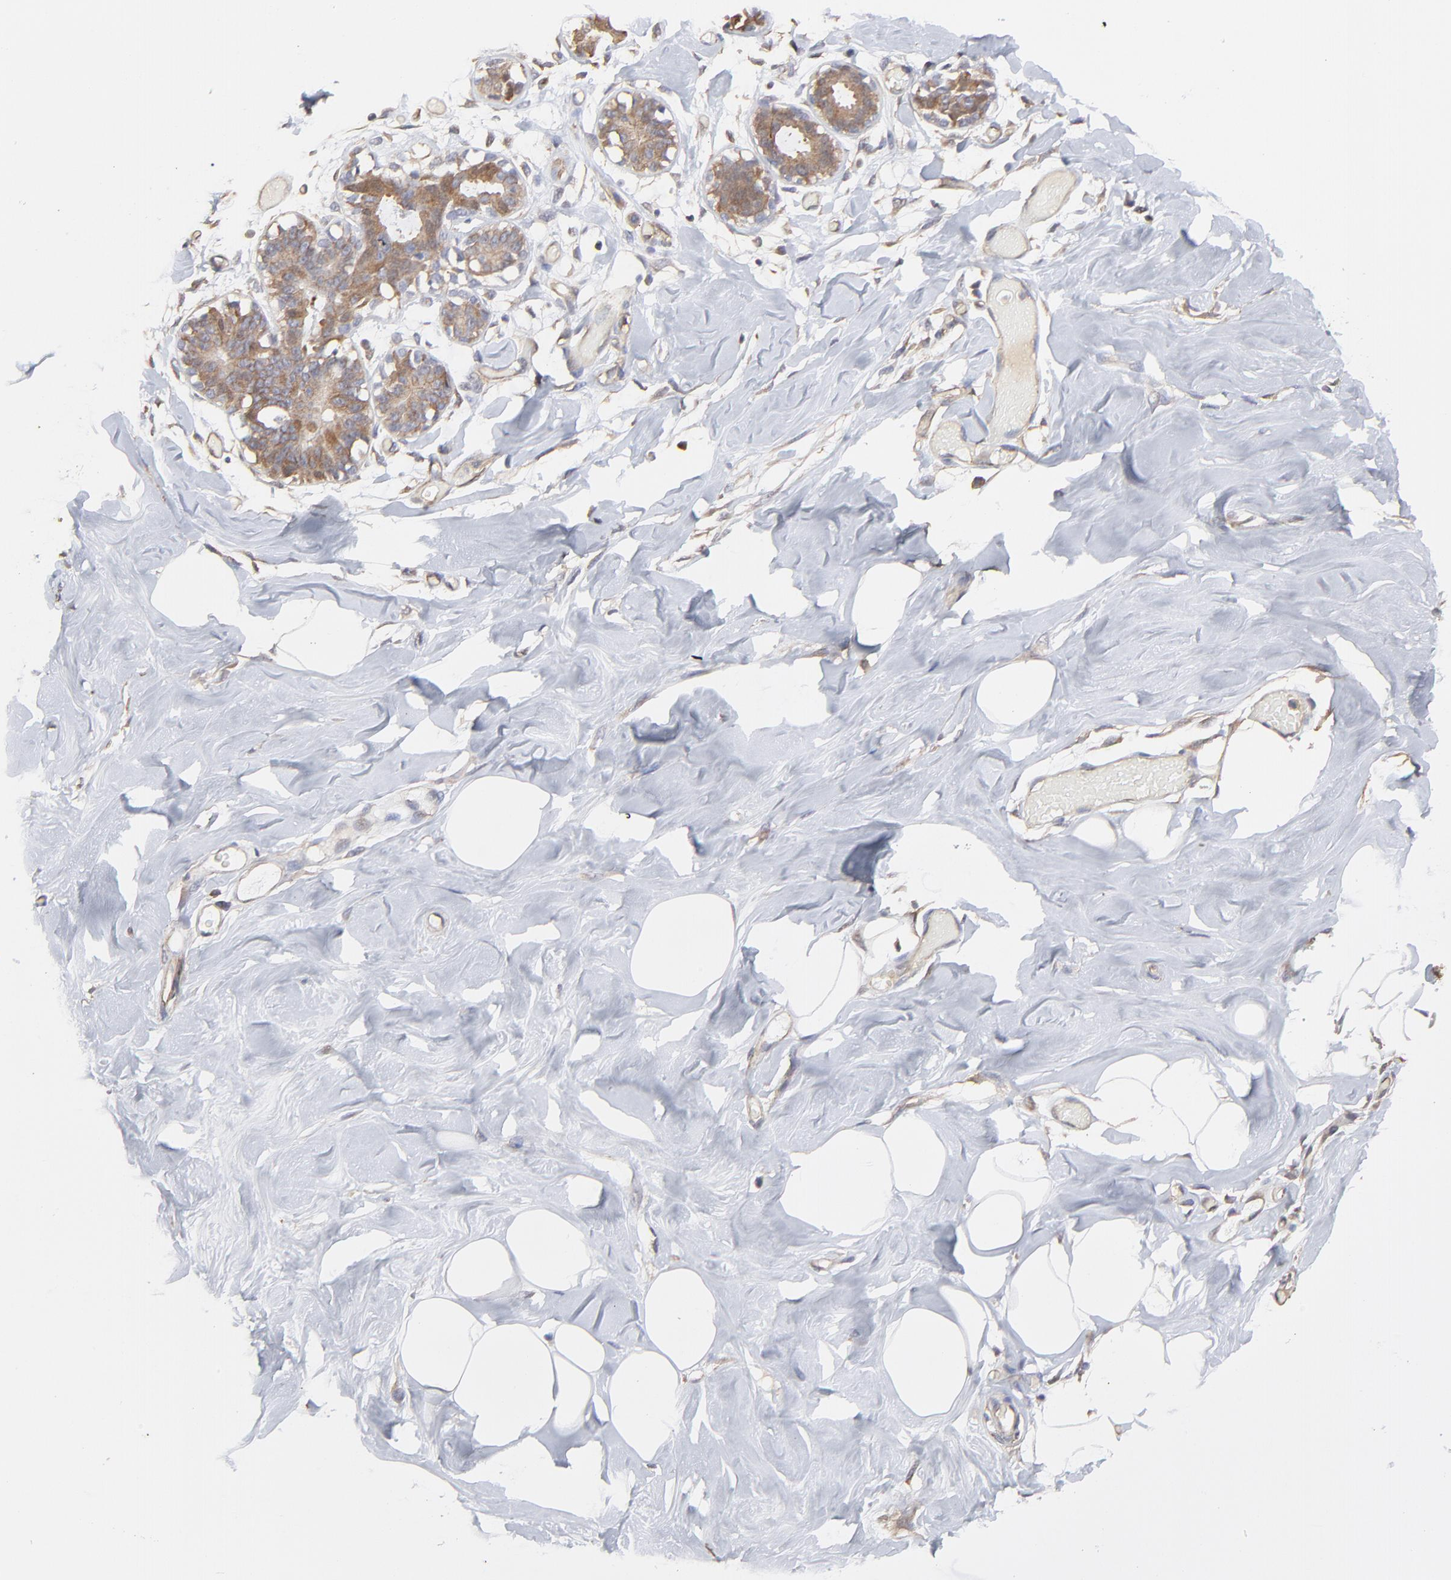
{"staining": {"intensity": "negative", "quantity": "none", "location": "none"}, "tissue": "breast", "cell_type": "Adipocytes", "image_type": "normal", "snomed": [{"axis": "morphology", "description": "Normal tissue, NOS"}, {"axis": "topography", "description": "Breast"}, {"axis": "topography", "description": "Soft tissue"}], "caption": "Immunohistochemistry (IHC) histopathology image of normal breast: human breast stained with DAB displays no significant protein staining in adipocytes. The staining is performed using DAB brown chromogen with nuclei counter-stained in using hematoxylin.", "gene": "ARMT1", "patient": {"sex": "female", "age": 25}}